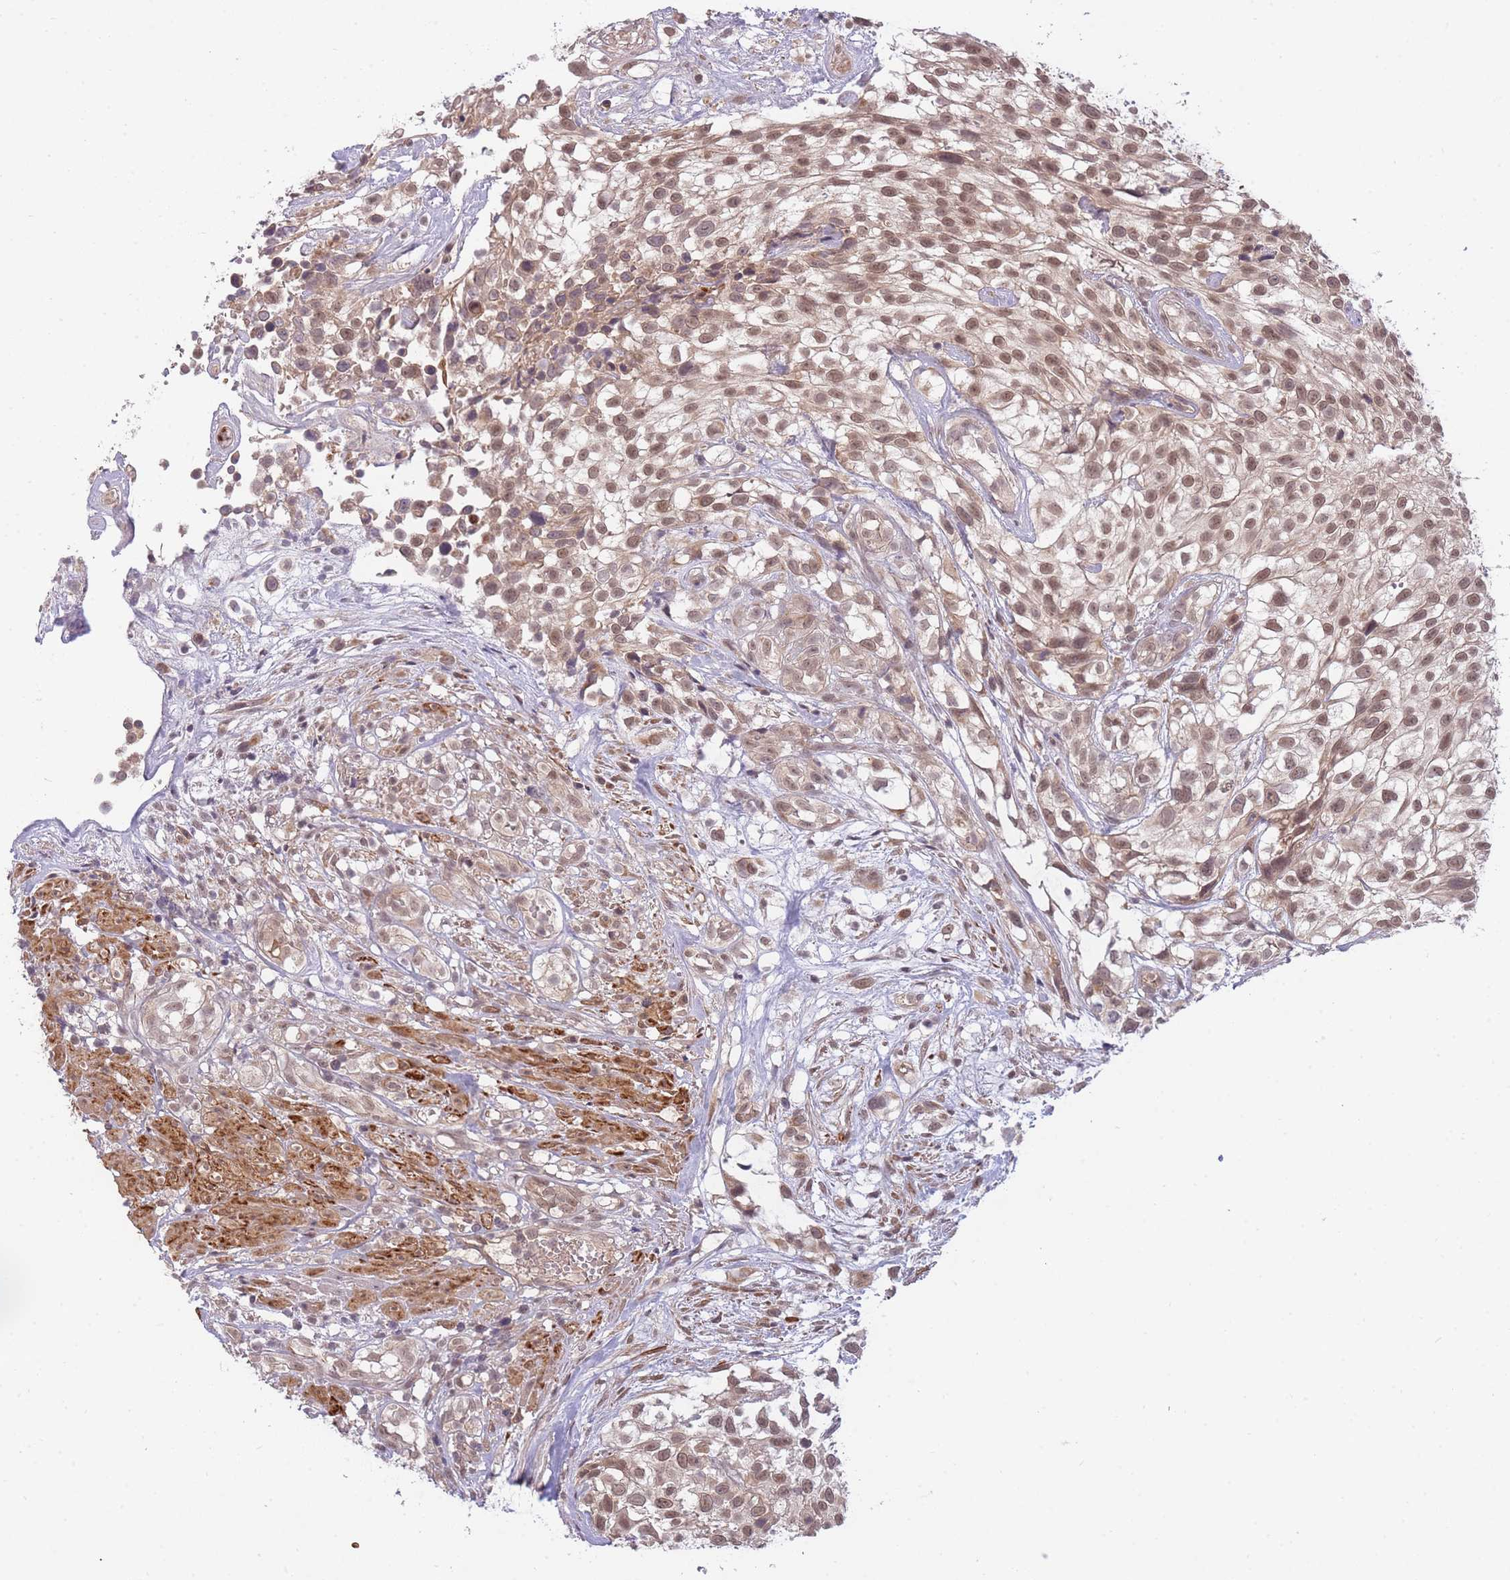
{"staining": {"intensity": "moderate", "quantity": ">75%", "location": "nuclear"}, "tissue": "urothelial cancer", "cell_type": "Tumor cells", "image_type": "cancer", "snomed": [{"axis": "morphology", "description": "Urothelial carcinoma, High grade"}, {"axis": "topography", "description": "Urinary bladder"}], "caption": "Human urothelial carcinoma (high-grade) stained with a protein marker displays moderate staining in tumor cells.", "gene": "SMC6", "patient": {"sex": "male", "age": 56}}